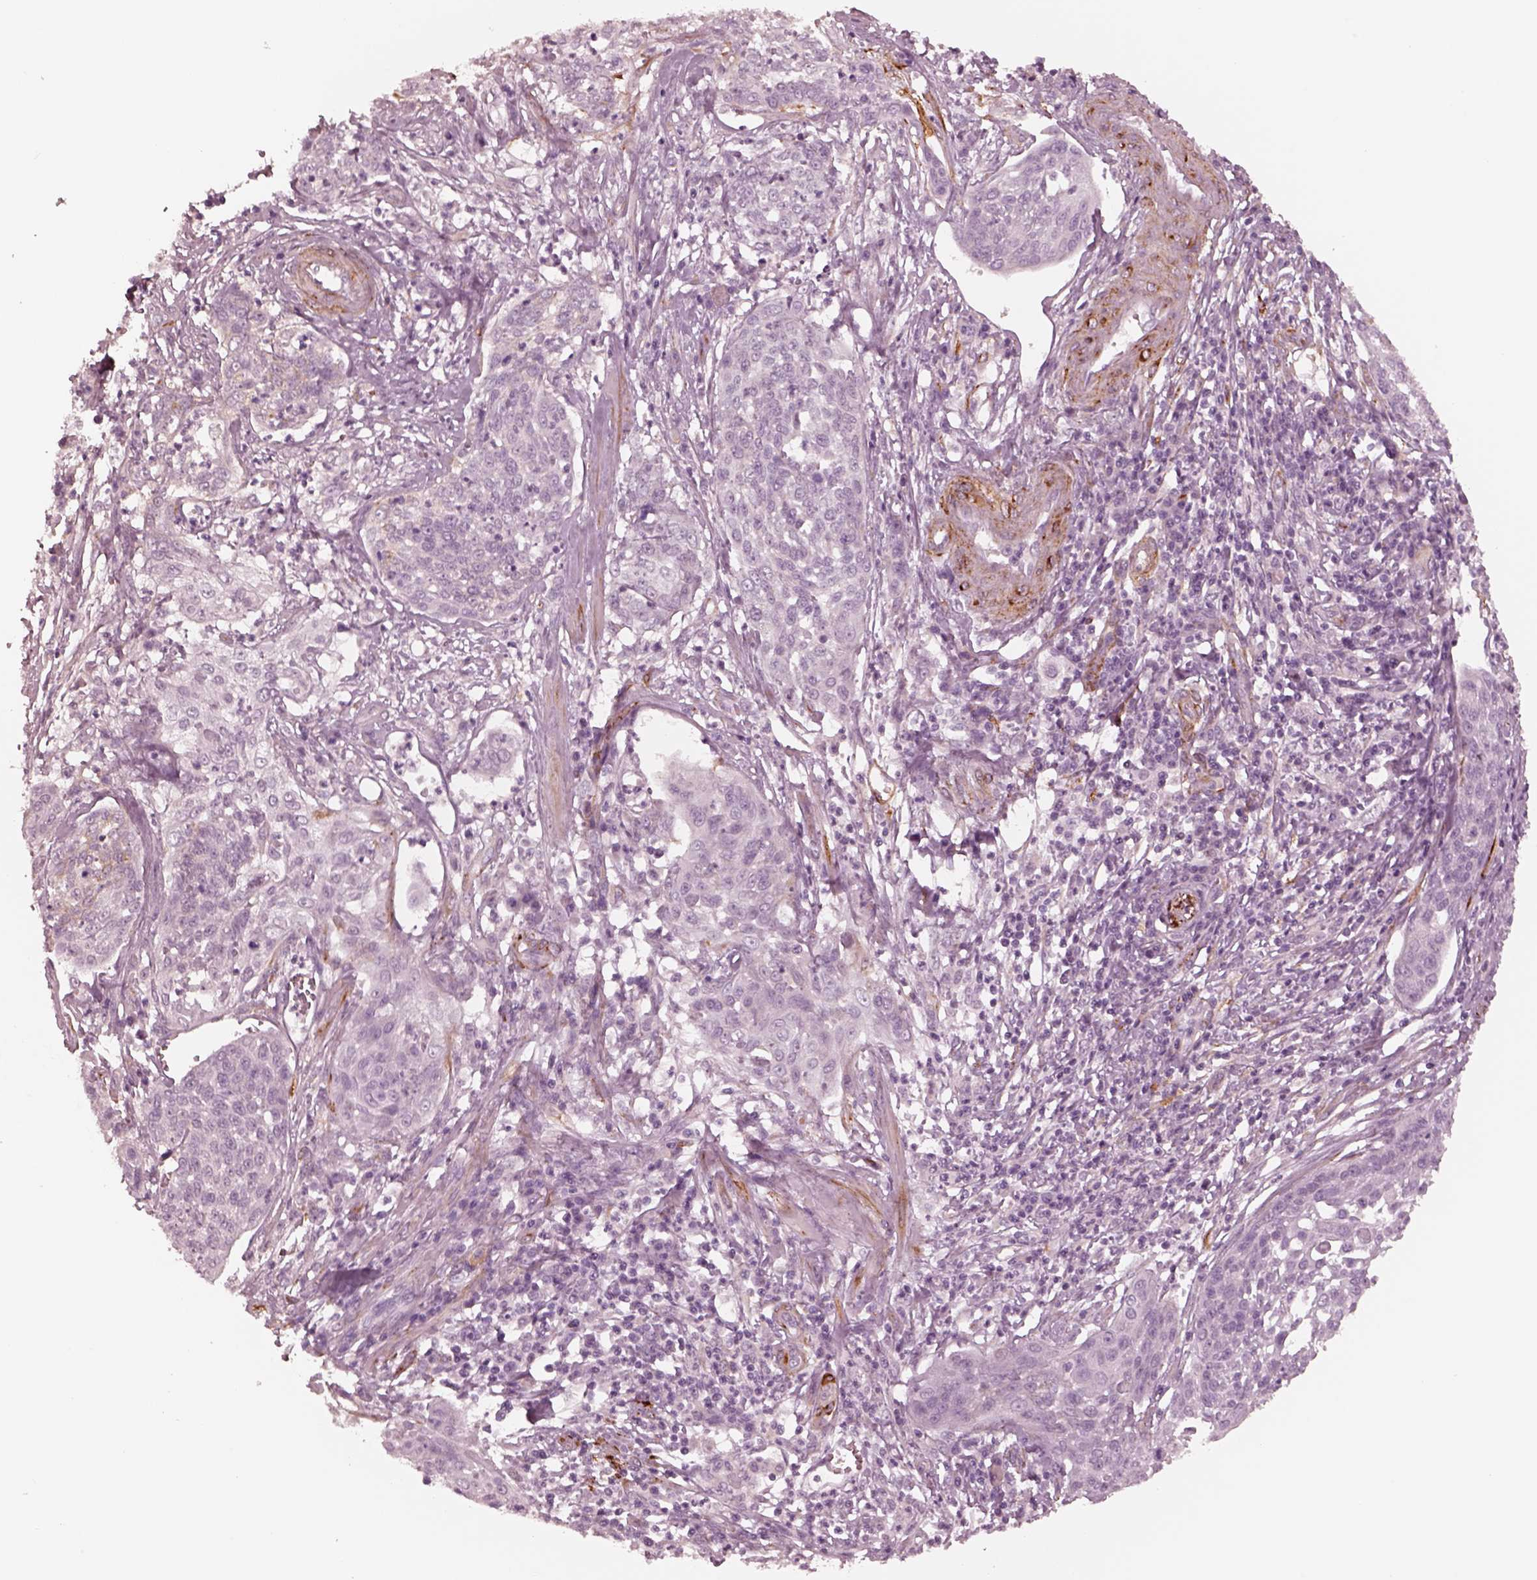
{"staining": {"intensity": "negative", "quantity": "none", "location": "none"}, "tissue": "cervical cancer", "cell_type": "Tumor cells", "image_type": "cancer", "snomed": [{"axis": "morphology", "description": "Squamous cell carcinoma, NOS"}, {"axis": "topography", "description": "Cervix"}], "caption": "High magnification brightfield microscopy of cervical cancer (squamous cell carcinoma) stained with DAB (brown) and counterstained with hematoxylin (blue): tumor cells show no significant positivity.", "gene": "DNAAF9", "patient": {"sex": "female", "age": 34}}